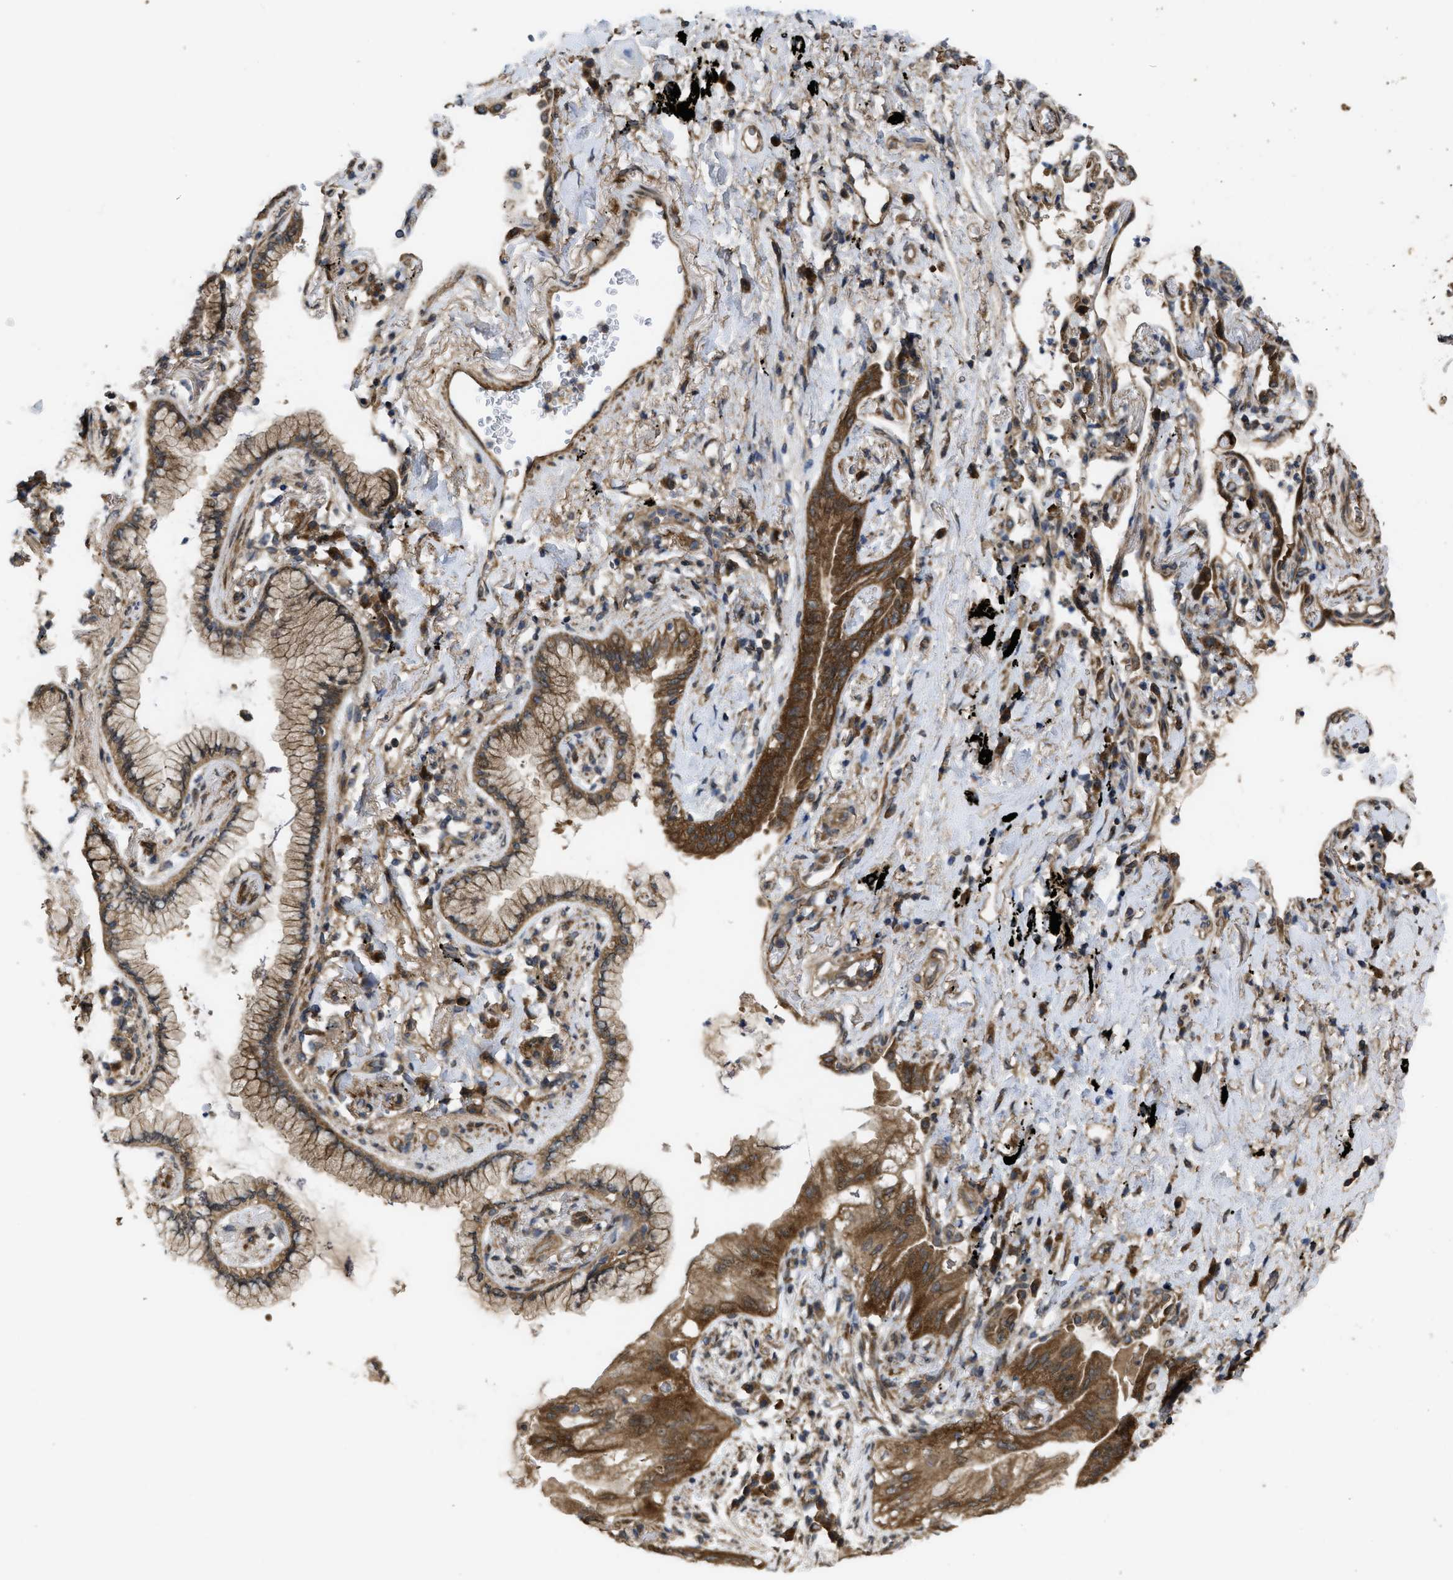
{"staining": {"intensity": "strong", "quantity": ">75%", "location": "cytoplasmic/membranous"}, "tissue": "lung cancer", "cell_type": "Tumor cells", "image_type": "cancer", "snomed": [{"axis": "morphology", "description": "Normal tissue, NOS"}, {"axis": "morphology", "description": "Adenocarcinoma, NOS"}, {"axis": "topography", "description": "Bronchus"}, {"axis": "topography", "description": "Lung"}], "caption": "IHC of human lung cancer exhibits high levels of strong cytoplasmic/membranous positivity in about >75% of tumor cells.", "gene": "FZD6", "patient": {"sex": "female", "age": 70}}